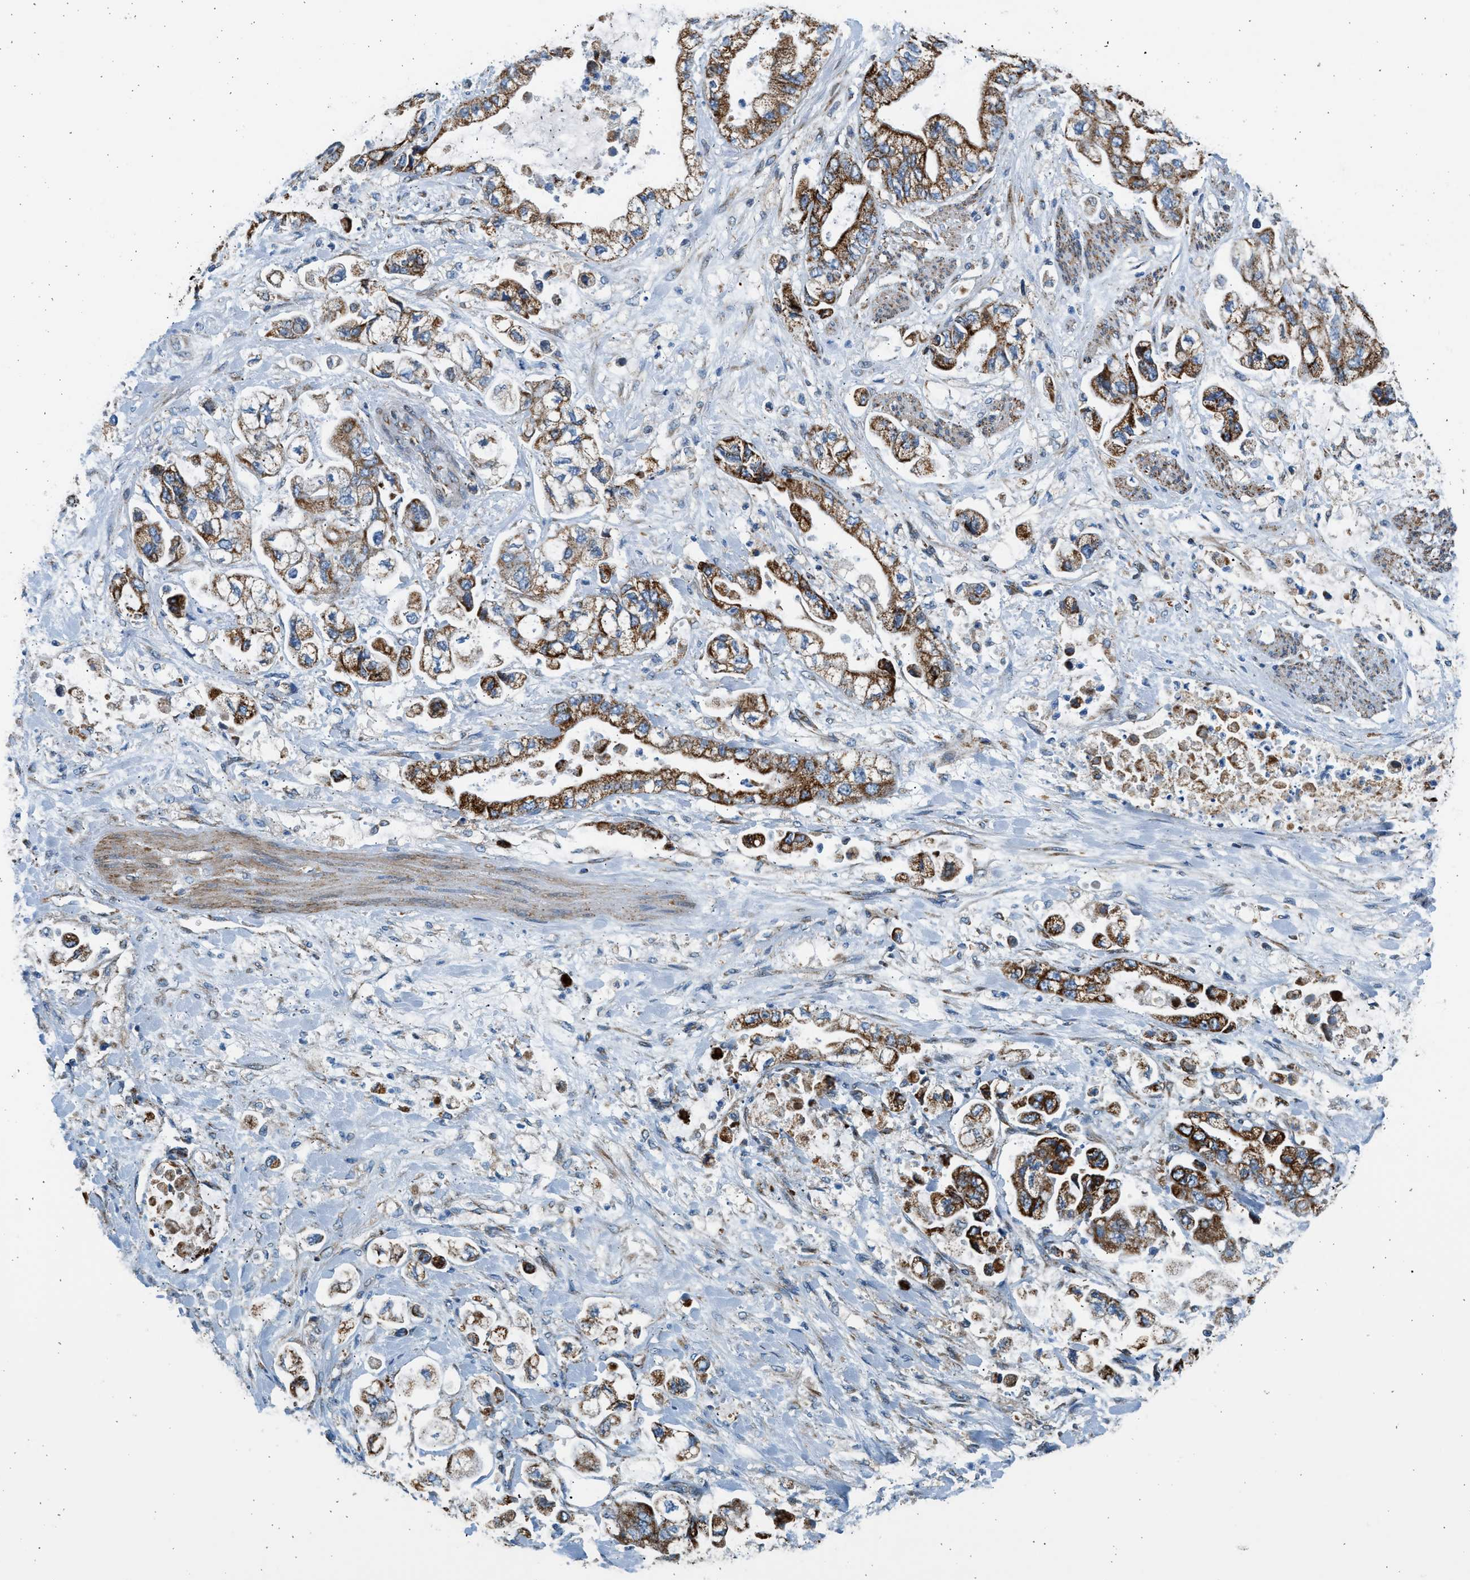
{"staining": {"intensity": "strong", "quantity": ">75%", "location": "cytoplasmic/membranous"}, "tissue": "stomach cancer", "cell_type": "Tumor cells", "image_type": "cancer", "snomed": [{"axis": "morphology", "description": "Normal tissue, NOS"}, {"axis": "morphology", "description": "Adenocarcinoma, NOS"}, {"axis": "topography", "description": "Stomach"}], "caption": "A photomicrograph of human adenocarcinoma (stomach) stained for a protein displays strong cytoplasmic/membranous brown staining in tumor cells. (brown staining indicates protein expression, while blue staining denotes nuclei).", "gene": "KCNMB3", "patient": {"sex": "male", "age": 62}}